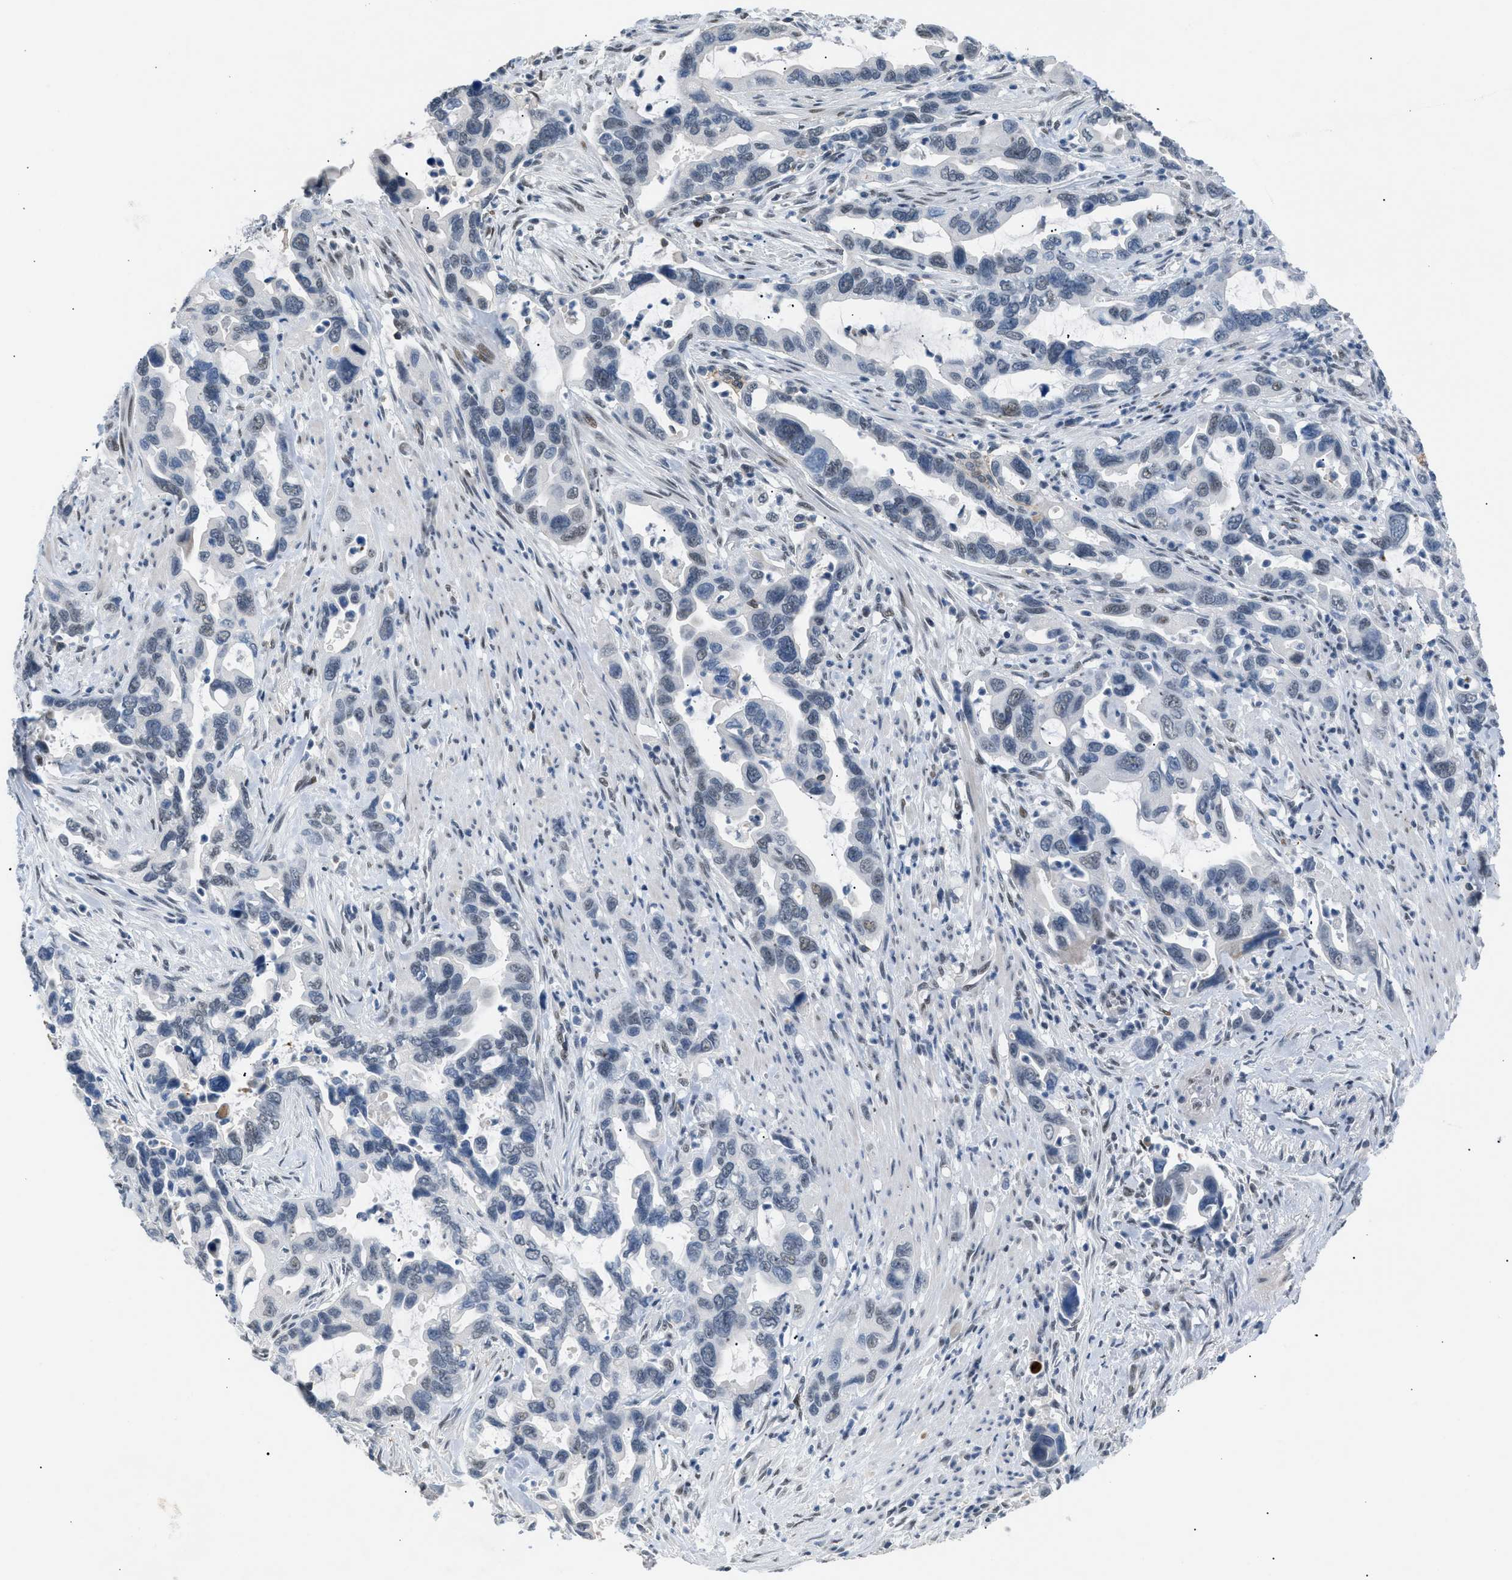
{"staining": {"intensity": "weak", "quantity": "<25%", "location": "nuclear"}, "tissue": "pancreatic cancer", "cell_type": "Tumor cells", "image_type": "cancer", "snomed": [{"axis": "morphology", "description": "Adenocarcinoma, NOS"}, {"axis": "topography", "description": "Pancreas"}], "caption": "Immunohistochemical staining of pancreatic cancer (adenocarcinoma) demonstrates no significant positivity in tumor cells.", "gene": "KCNC3", "patient": {"sex": "female", "age": 70}}